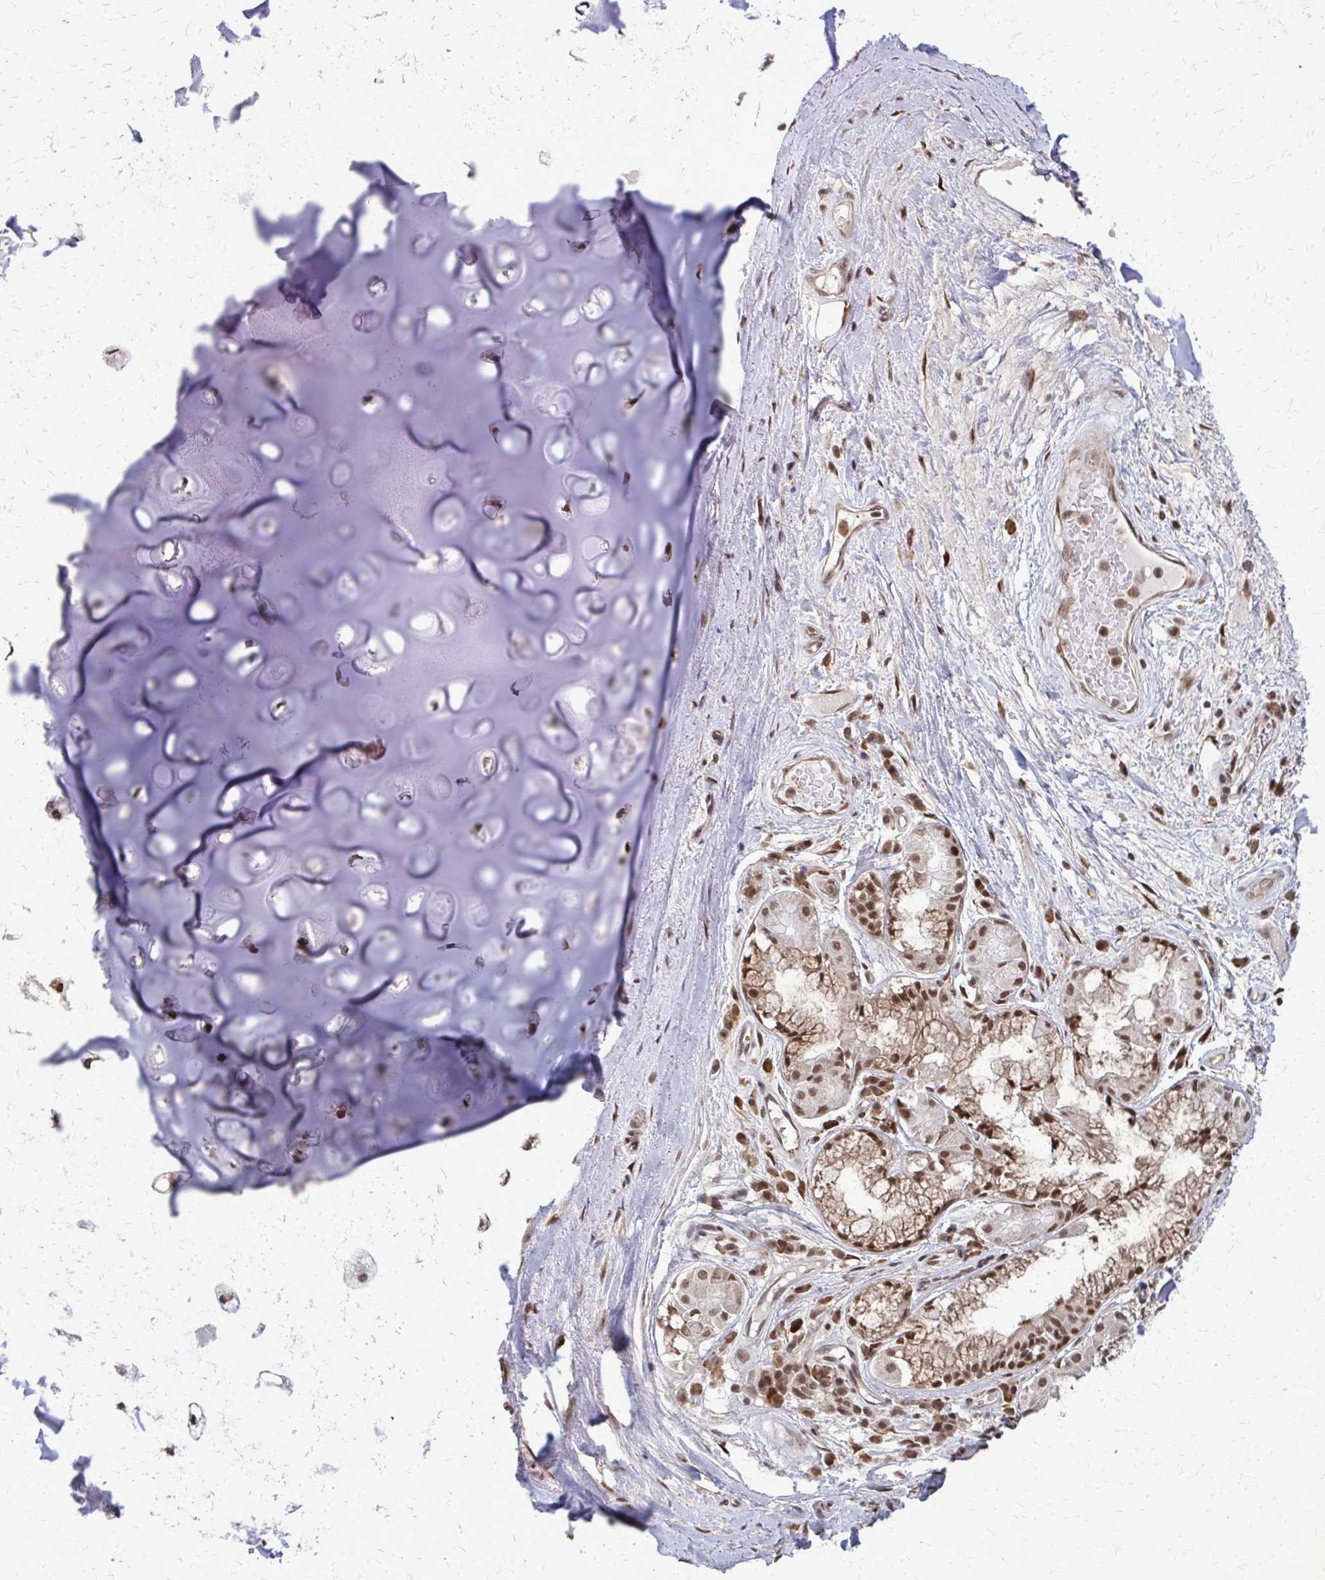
{"staining": {"intensity": "negative", "quantity": "none", "location": "none"}, "tissue": "adipose tissue", "cell_type": "Adipocytes", "image_type": "normal", "snomed": [{"axis": "morphology", "description": "Normal tissue, NOS"}, {"axis": "topography", "description": "Cartilage tissue"}, {"axis": "topography", "description": "Bronchus"}], "caption": "IHC photomicrograph of normal human adipose tissue stained for a protein (brown), which displays no expression in adipocytes. The staining is performed using DAB brown chromogen with nuclei counter-stained in using hematoxylin.", "gene": "HDAC3", "patient": {"sex": "male", "age": 64}}